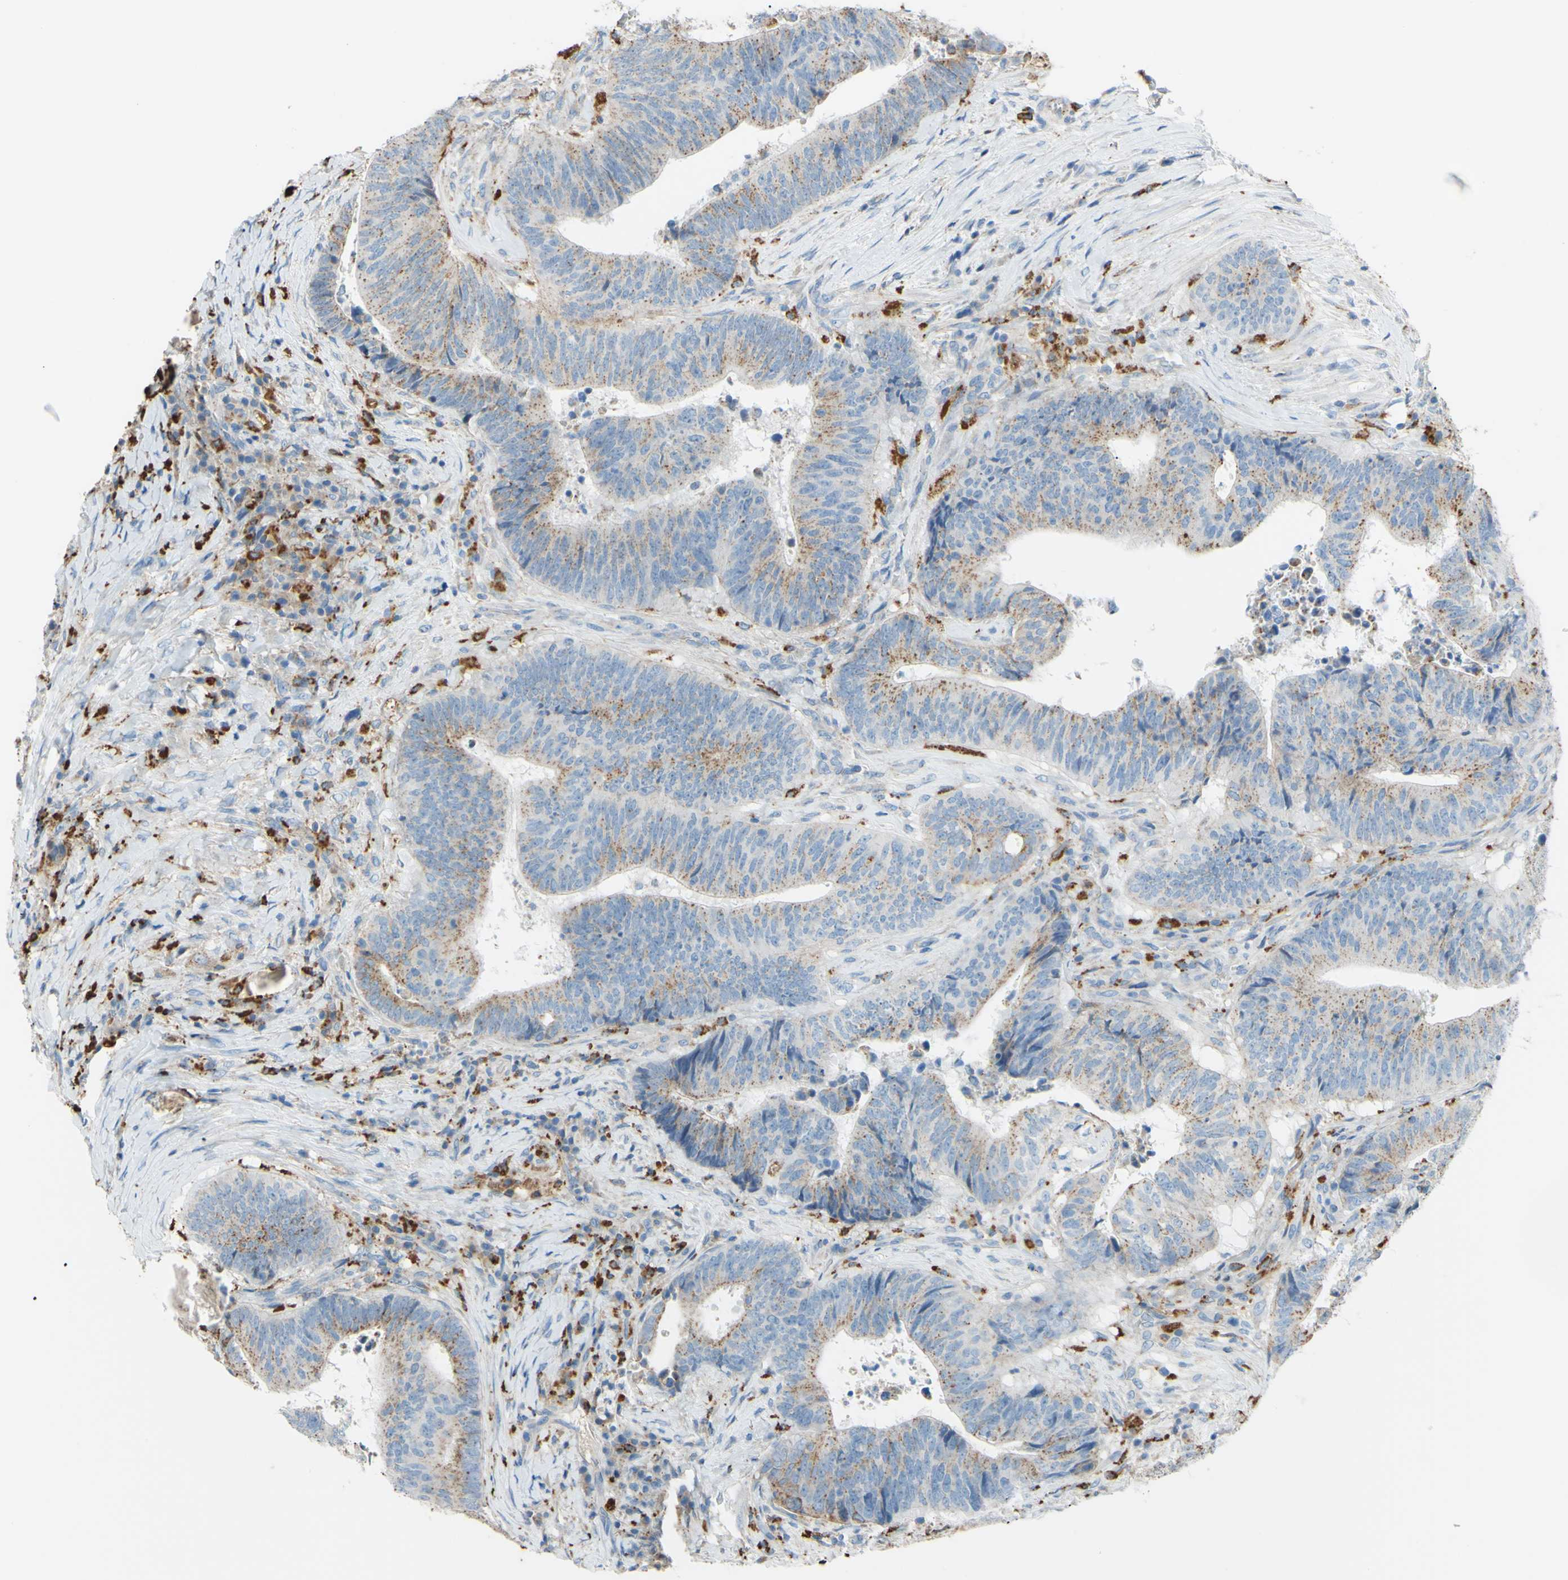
{"staining": {"intensity": "weak", "quantity": ">75%", "location": "cytoplasmic/membranous"}, "tissue": "colorectal cancer", "cell_type": "Tumor cells", "image_type": "cancer", "snomed": [{"axis": "morphology", "description": "Adenocarcinoma, NOS"}, {"axis": "topography", "description": "Rectum"}], "caption": "This histopathology image demonstrates IHC staining of human adenocarcinoma (colorectal), with low weak cytoplasmic/membranous positivity in about >75% of tumor cells.", "gene": "CTSD", "patient": {"sex": "male", "age": 72}}